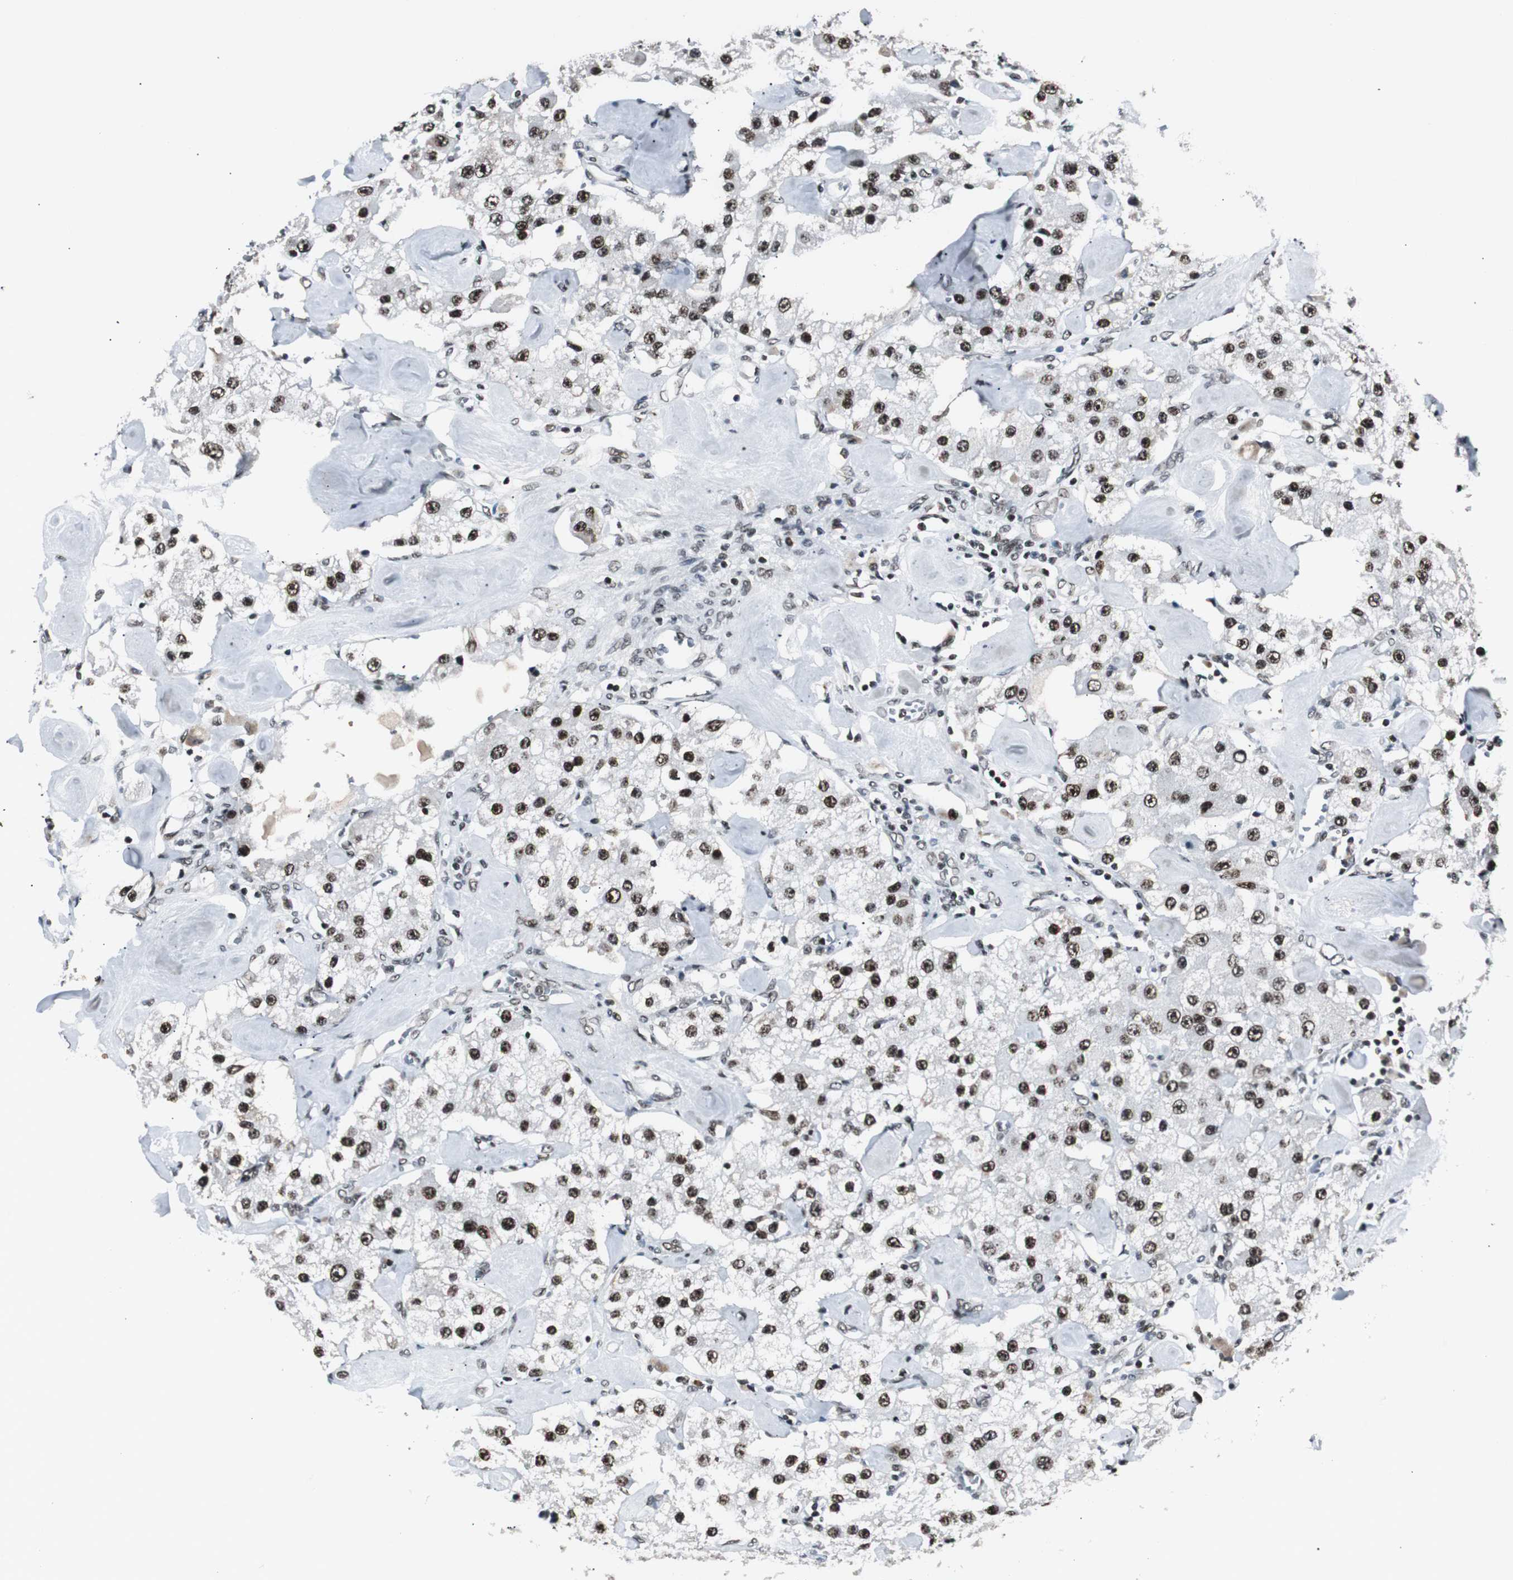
{"staining": {"intensity": "strong", "quantity": ">75%", "location": "nuclear"}, "tissue": "carcinoid", "cell_type": "Tumor cells", "image_type": "cancer", "snomed": [{"axis": "morphology", "description": "Carcinoid, malignant, NOS"}, {"axis": "topography", "description": "Pancreas"}], "caption": "High-power microscopy captured an IHC histopathology image of carcinoid, revealing strong nuclear expression in approximately >75% of tumor cells.", "gene": "XRCC1", "patient": {"sex": "male", "age": 41}}